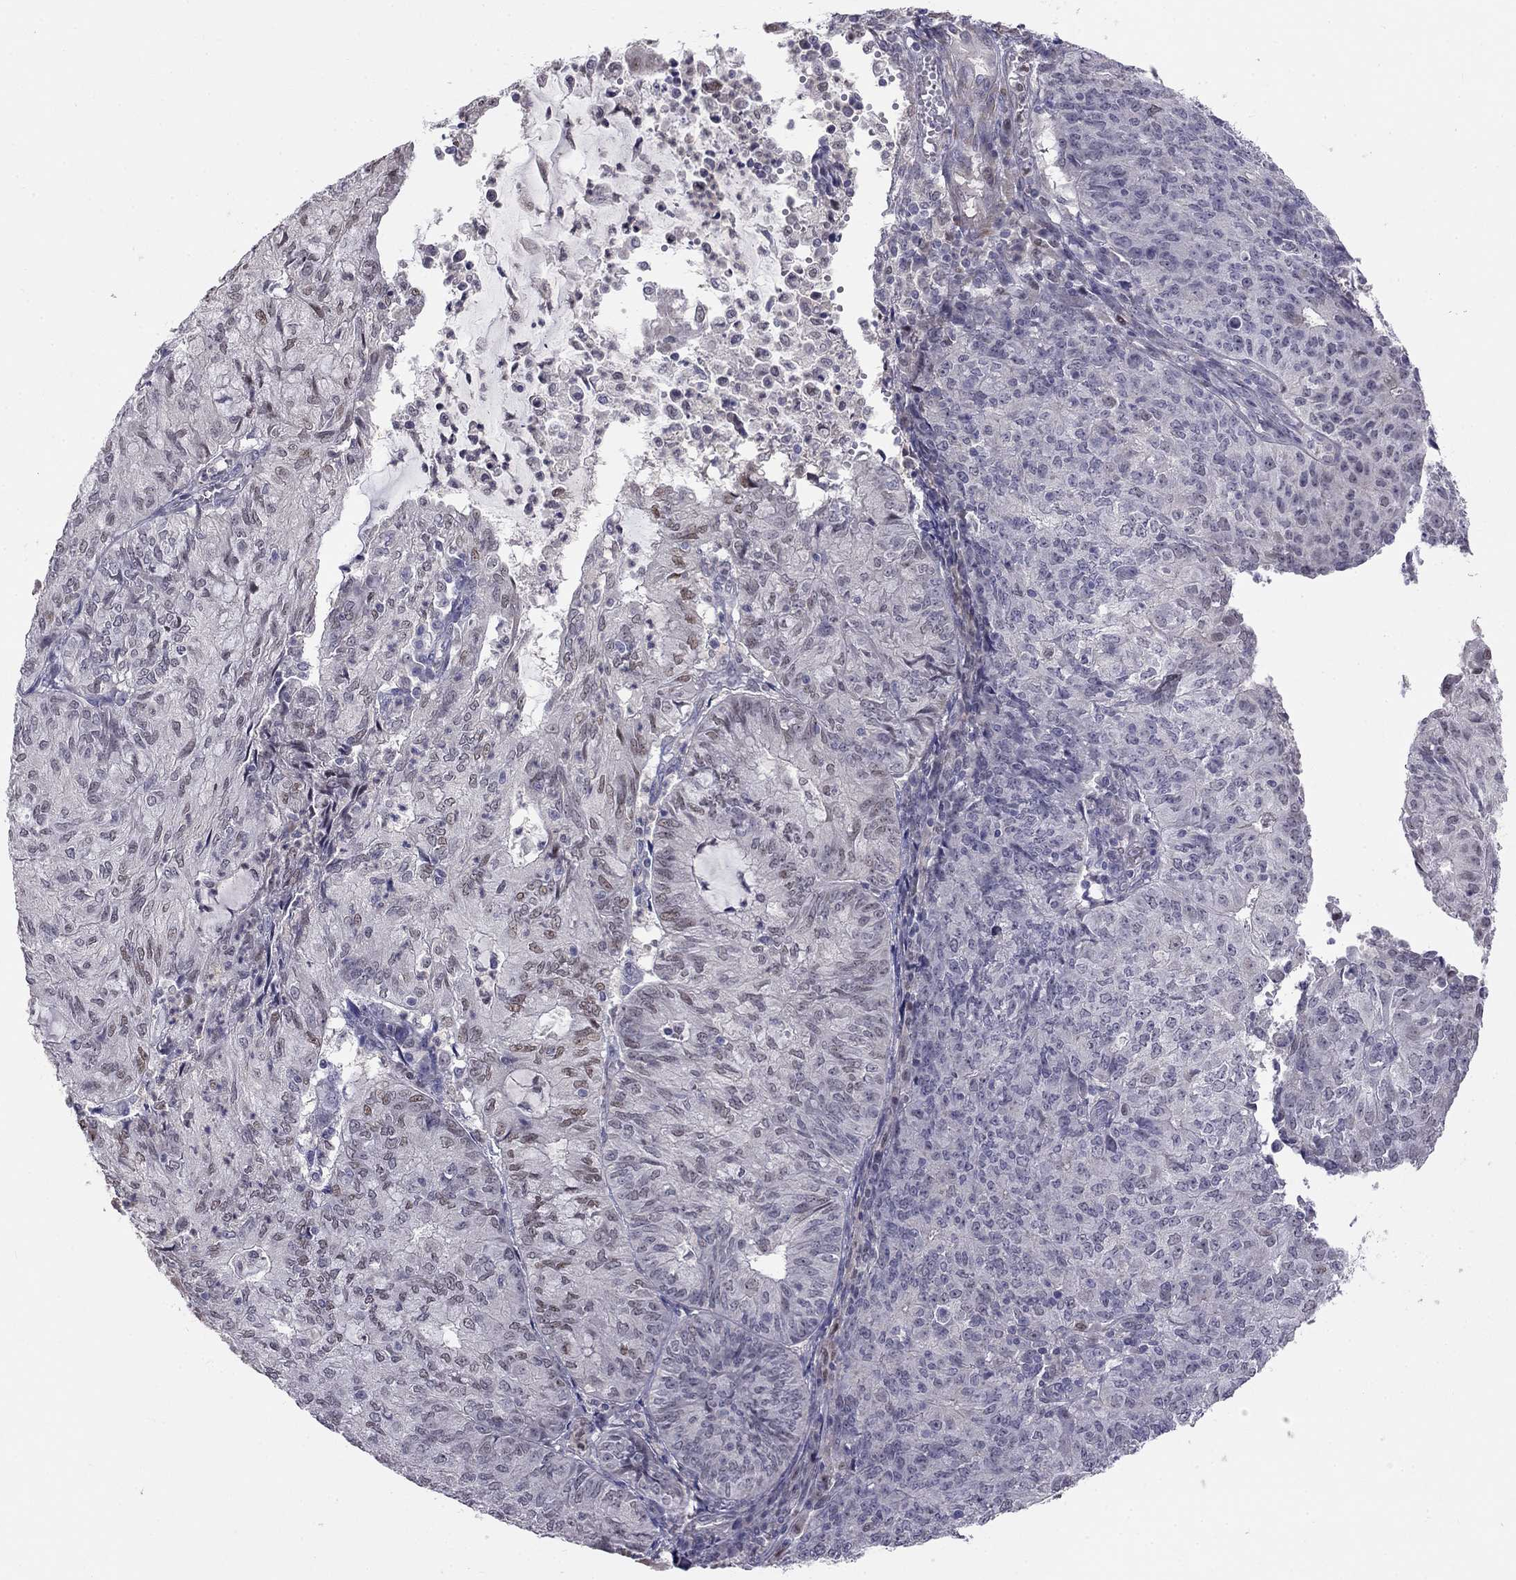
{"staining": {"intensity": "weak", "quantity": "<25%", "location": "nuclear"}, "tissue": "endometrial cancer", "cell_type": "Tumor cells", "image_type": "cancer", "snomed": [{"axis": "morphology", "description": "Adenocarcinoma, NOS"}, {"axis": "topography", "description": "Endometrium"}], "caption": "Immunohistochemical staining of human endometrial adenocarcinoma reveals no significant expression in tumor cells.", "gene": "LRRC39", "patient": {"sex": "female", "age": 82}}